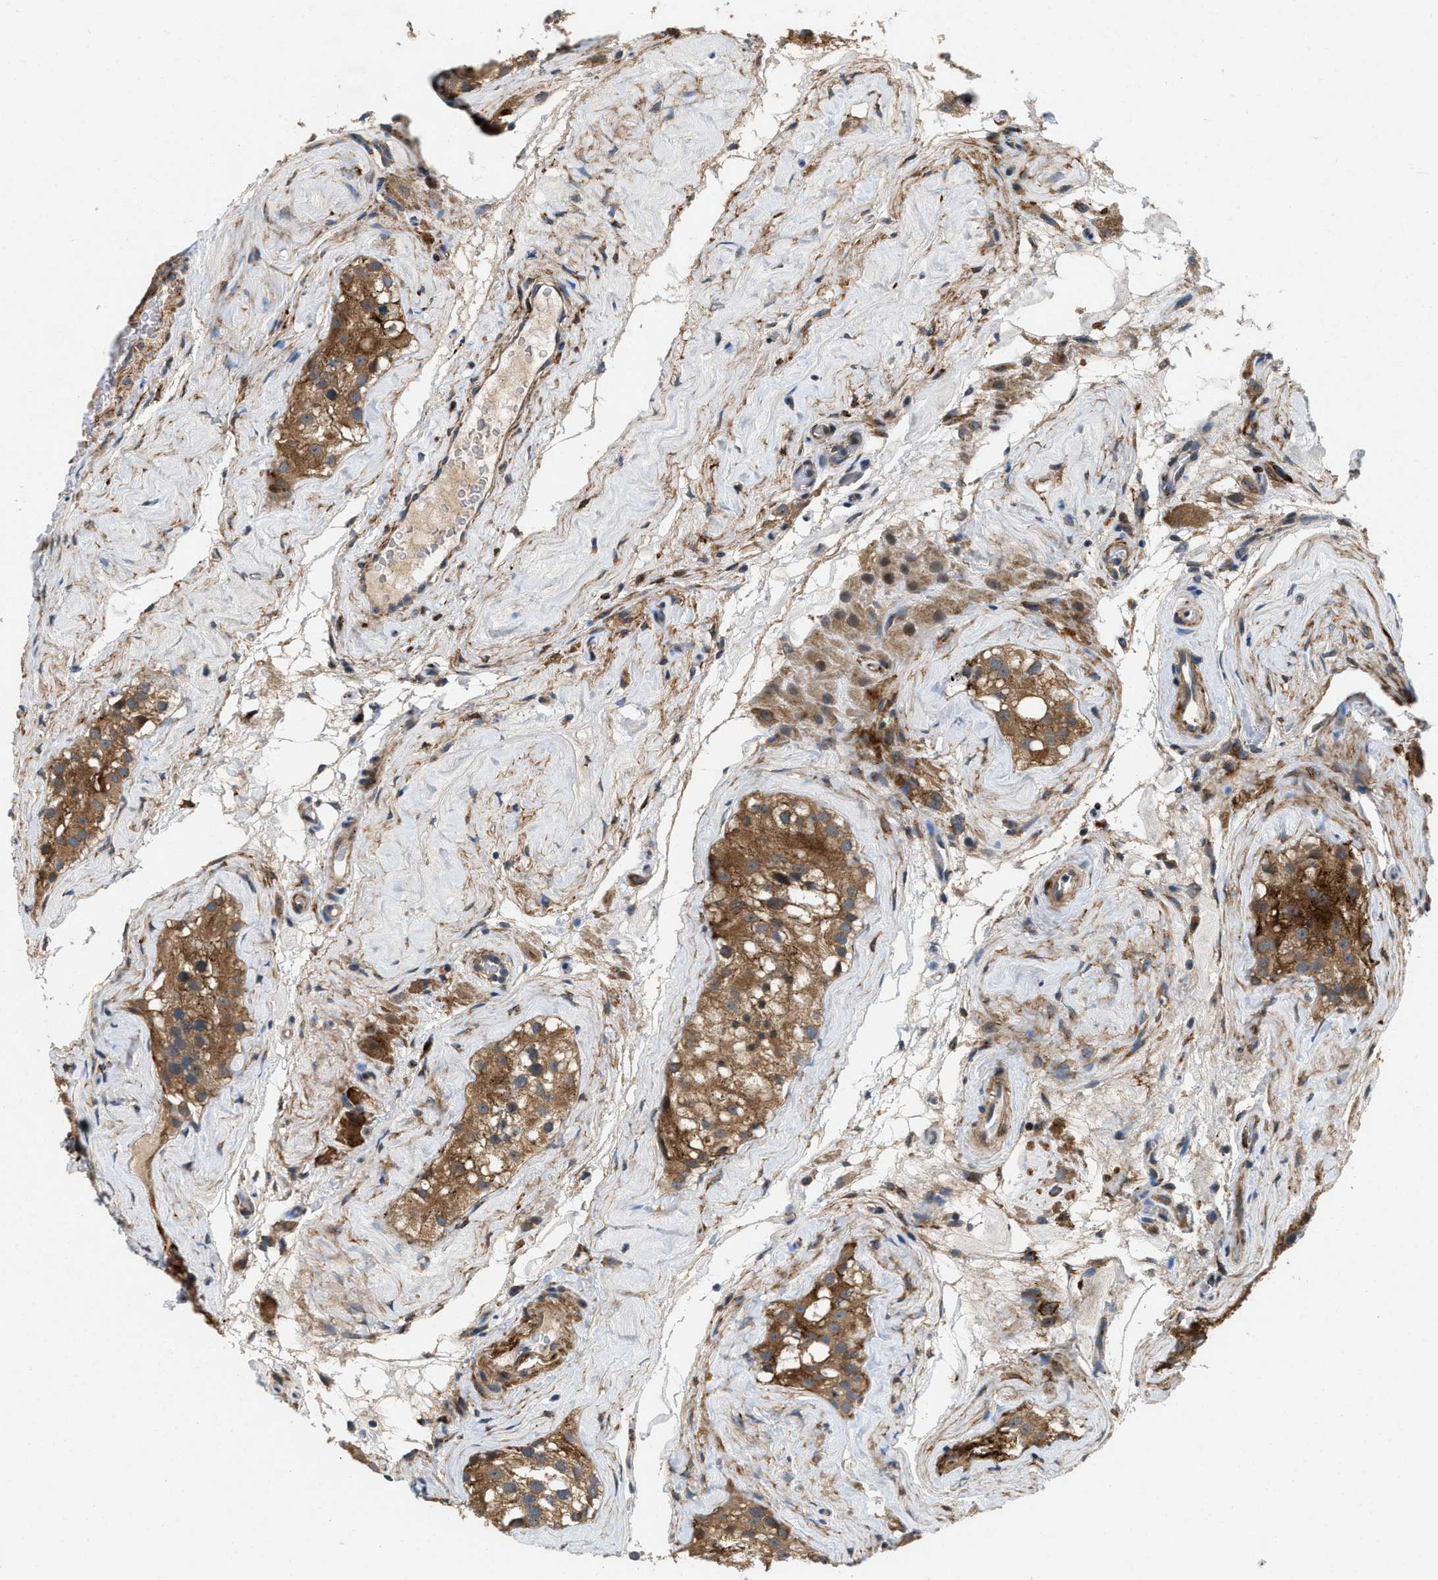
{"staining": {"intensity": "moderate", "quantity": ">75%", "location": "cytoplasmic/membranous"}, "tissue": "testis", "cell_type": "Cells in seminiferous ducts", "image_type": "normal", "snomed": [{"axis": "morphology", "description": "Normal tissue, NOS"}, {"axis": "morphology", "description": "Seminoma, NOS"}, {"axis": "topography", "description": "Testis"}], "caption": "Brown immunohistochemical staining in normal human testis demonstrates moderate cytoplasmic/membranous positivity in approximately >75% of cells in seminiferous ducts.", "gene": "ZNF599", "patient": {"sex": "male", "age": 71}}